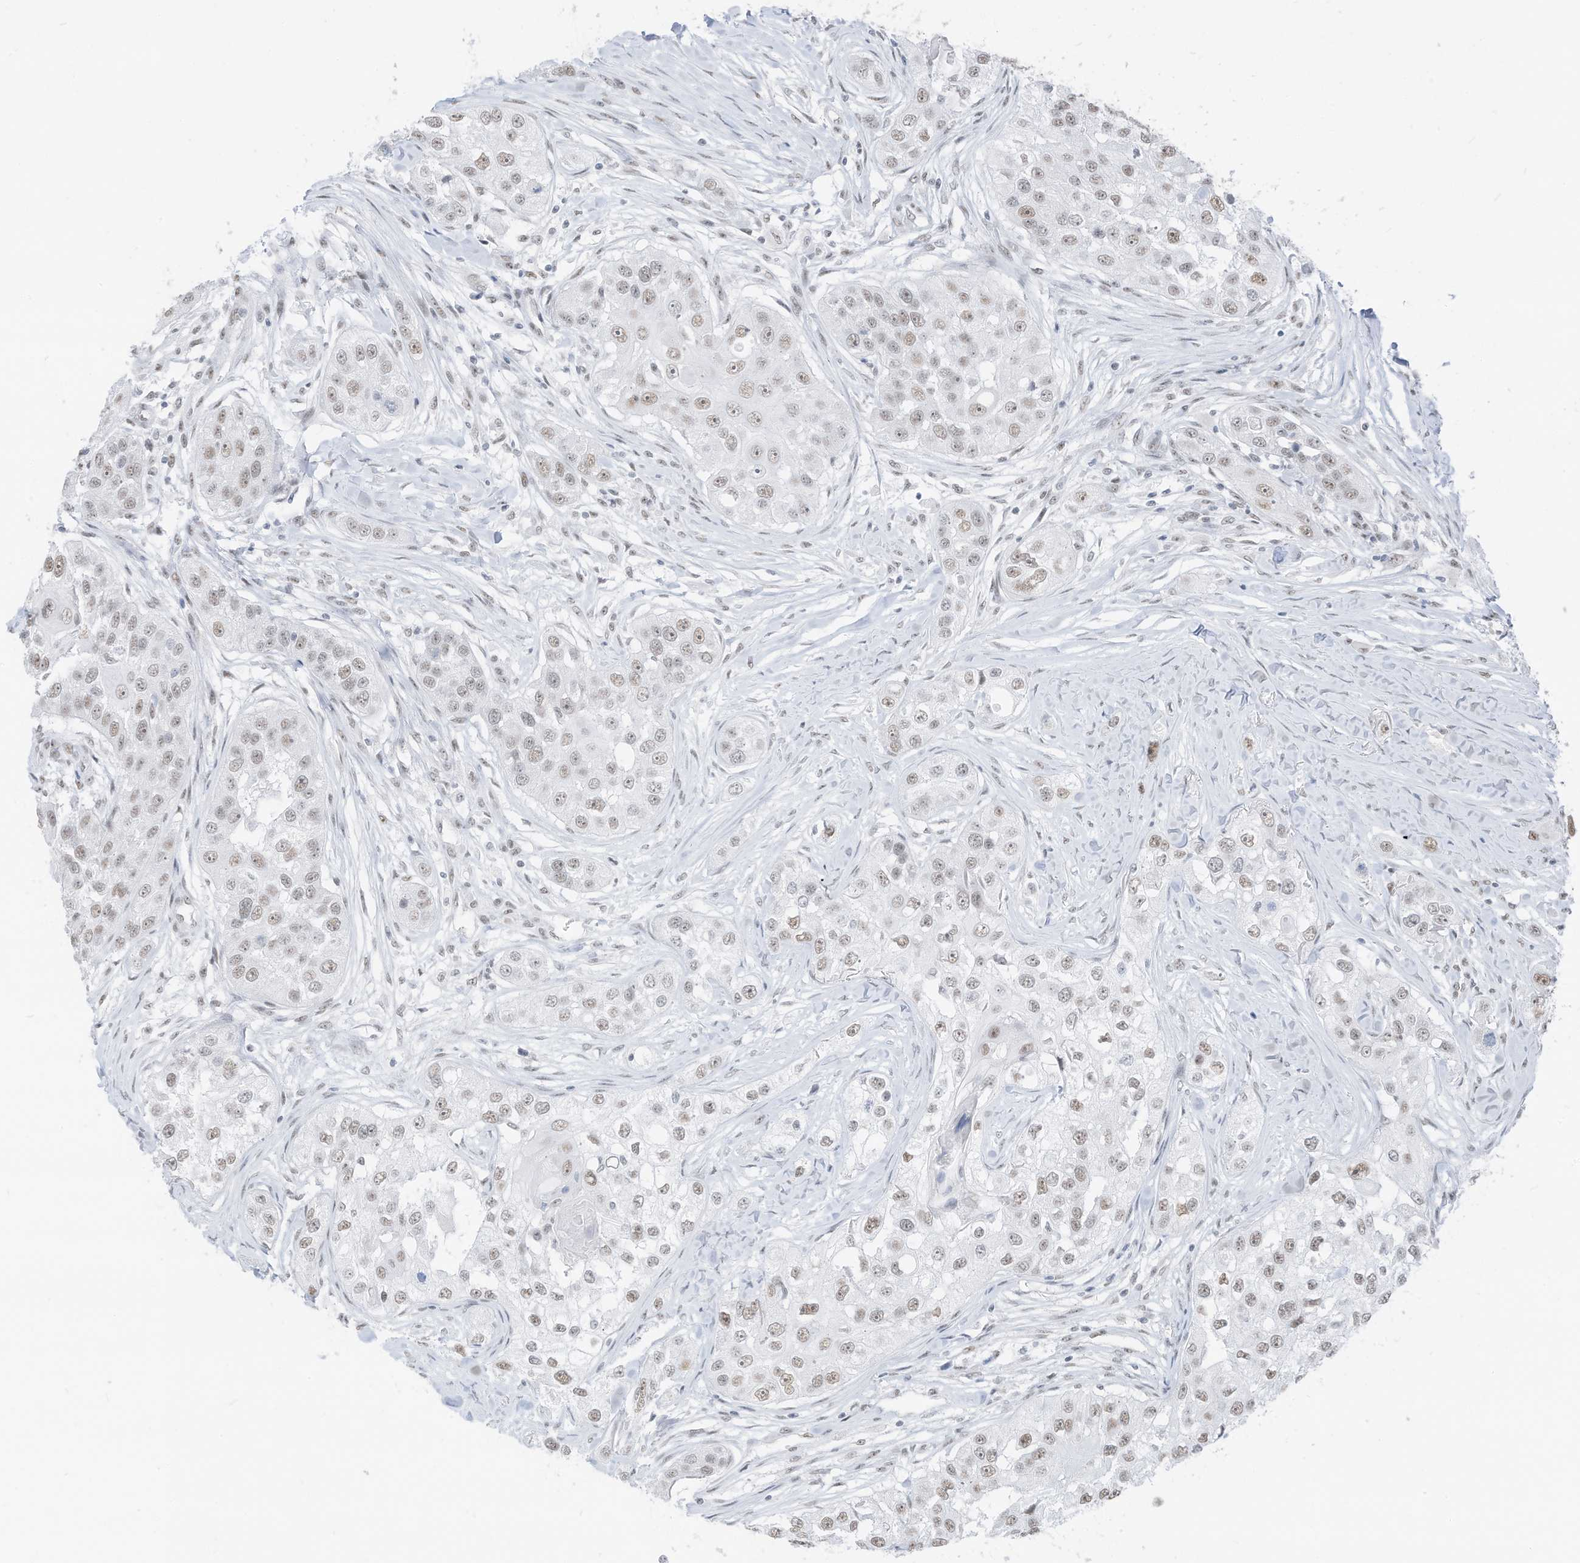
{"staining": {"intensity": "weak", "quantity": ">75%", "location": "nuclear"}, "tissue": "head and neck cancer", "cell_type": "Tumor cells", "image_type": "cancer", "snomed": [{"axis": "morphology", "description": "Normal tissue, NOS"}, {"axis": "morphology", "description": "Squamous cell carcinoma, NOS"}, {"axis": "topography", "description": "Skeletal muscle"}, {"axis": "topography", "description": "Head-Neck"}], "caption": "Immunohistochemistry (DAB (3,3'-diaminobenzidine)) staining of human head and neck squamous cell carcinoma exhibits weak nuclear protein positivity in approximately >75% of tumor cells.", "gene": "PGC", "patient": {"sex": "male", "age": 51}}